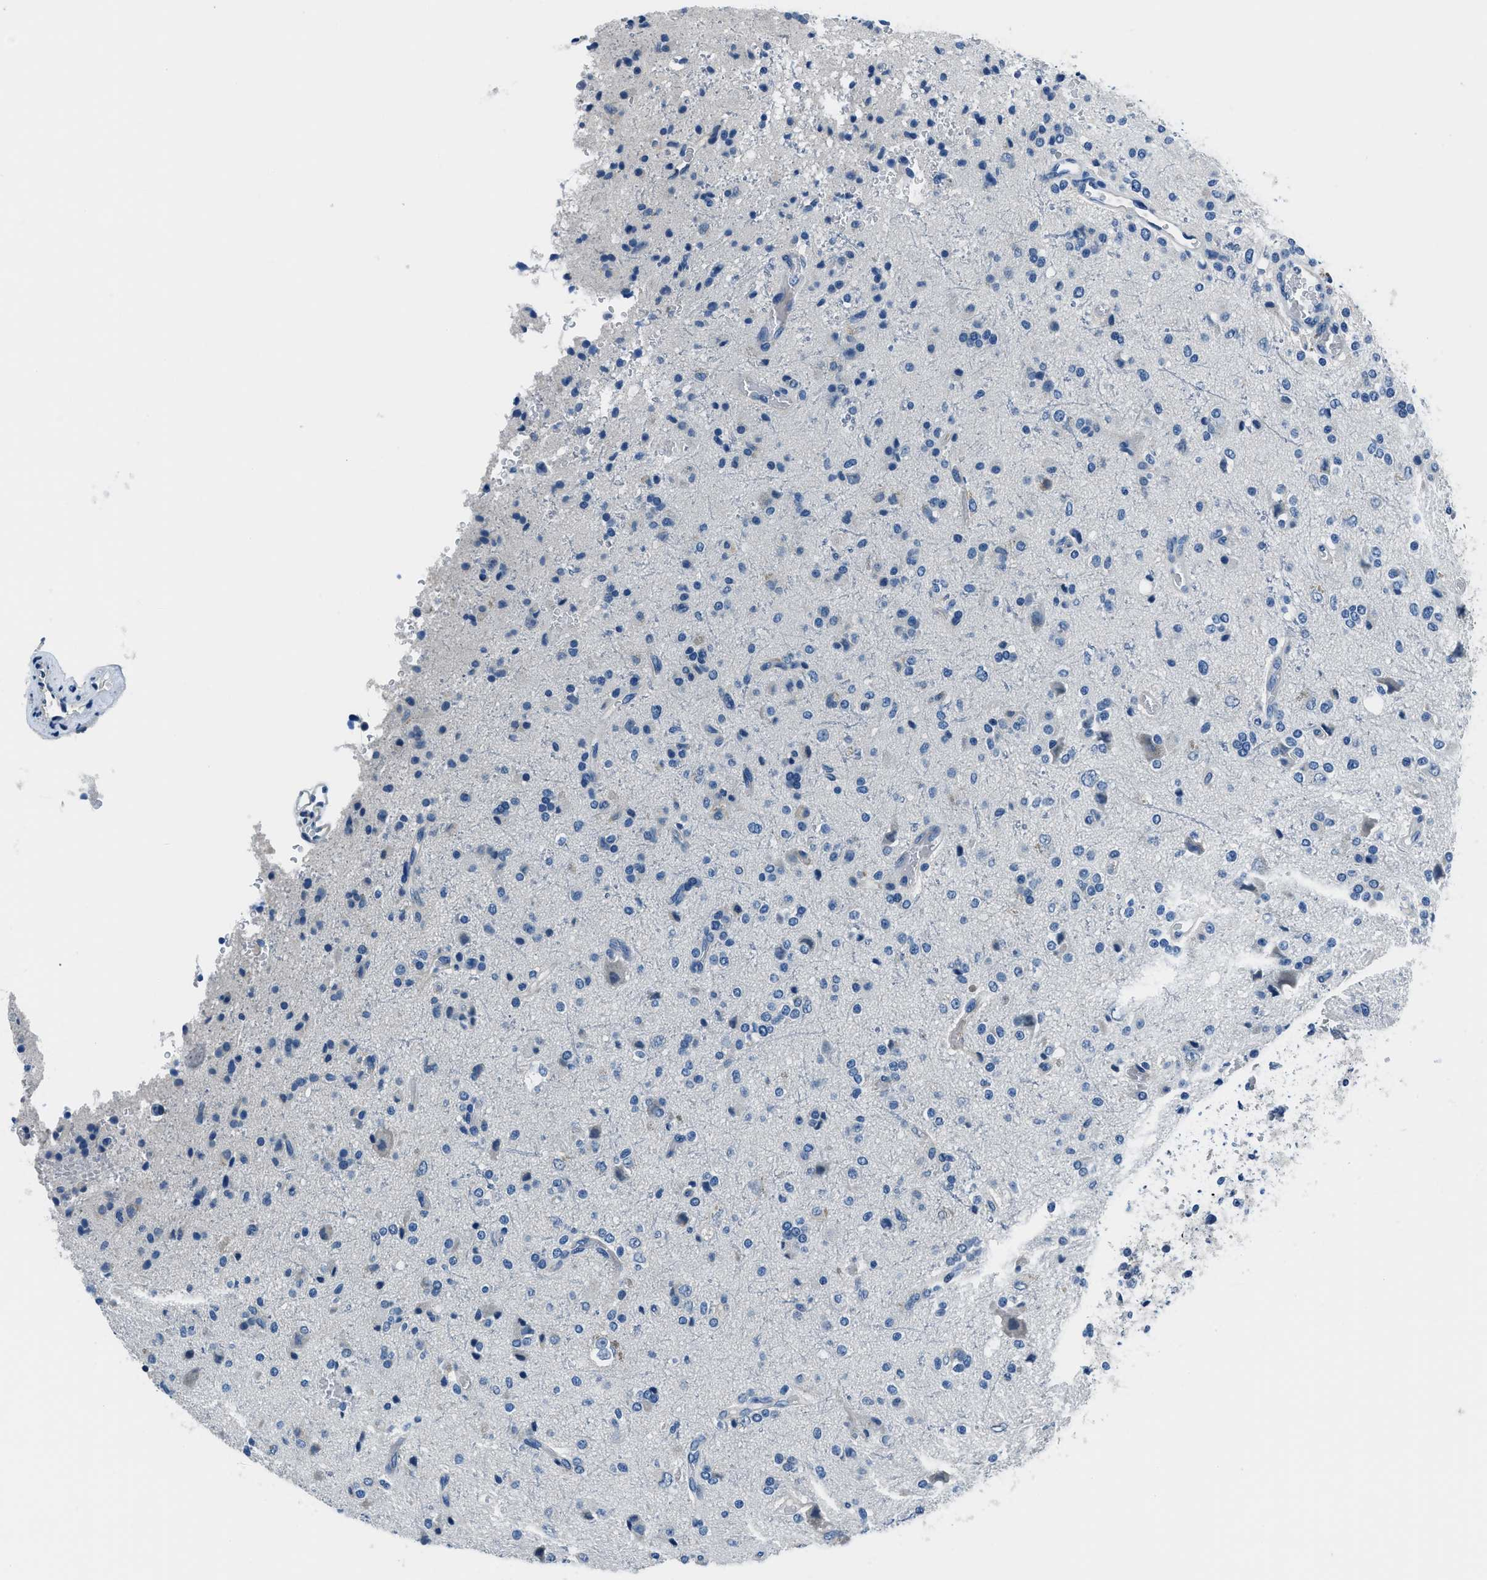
{"staining": {"intensity": "negative", "quantity": "none", "location": "none"}, "tissue": "glioma", "cell_type": "Tumor cells", "image_type": "cancer", "snomed": [{"axis": "morphology", "description": "Glioma, malignant, High grade"}, {"axis": "topography", "description": "Brain"}], "caption": "Histopathology image shows no protein positivity in tumor cells of glioma tissue.", "gene": "GJA3", "patient": {"sex": "male", "age": 47}}